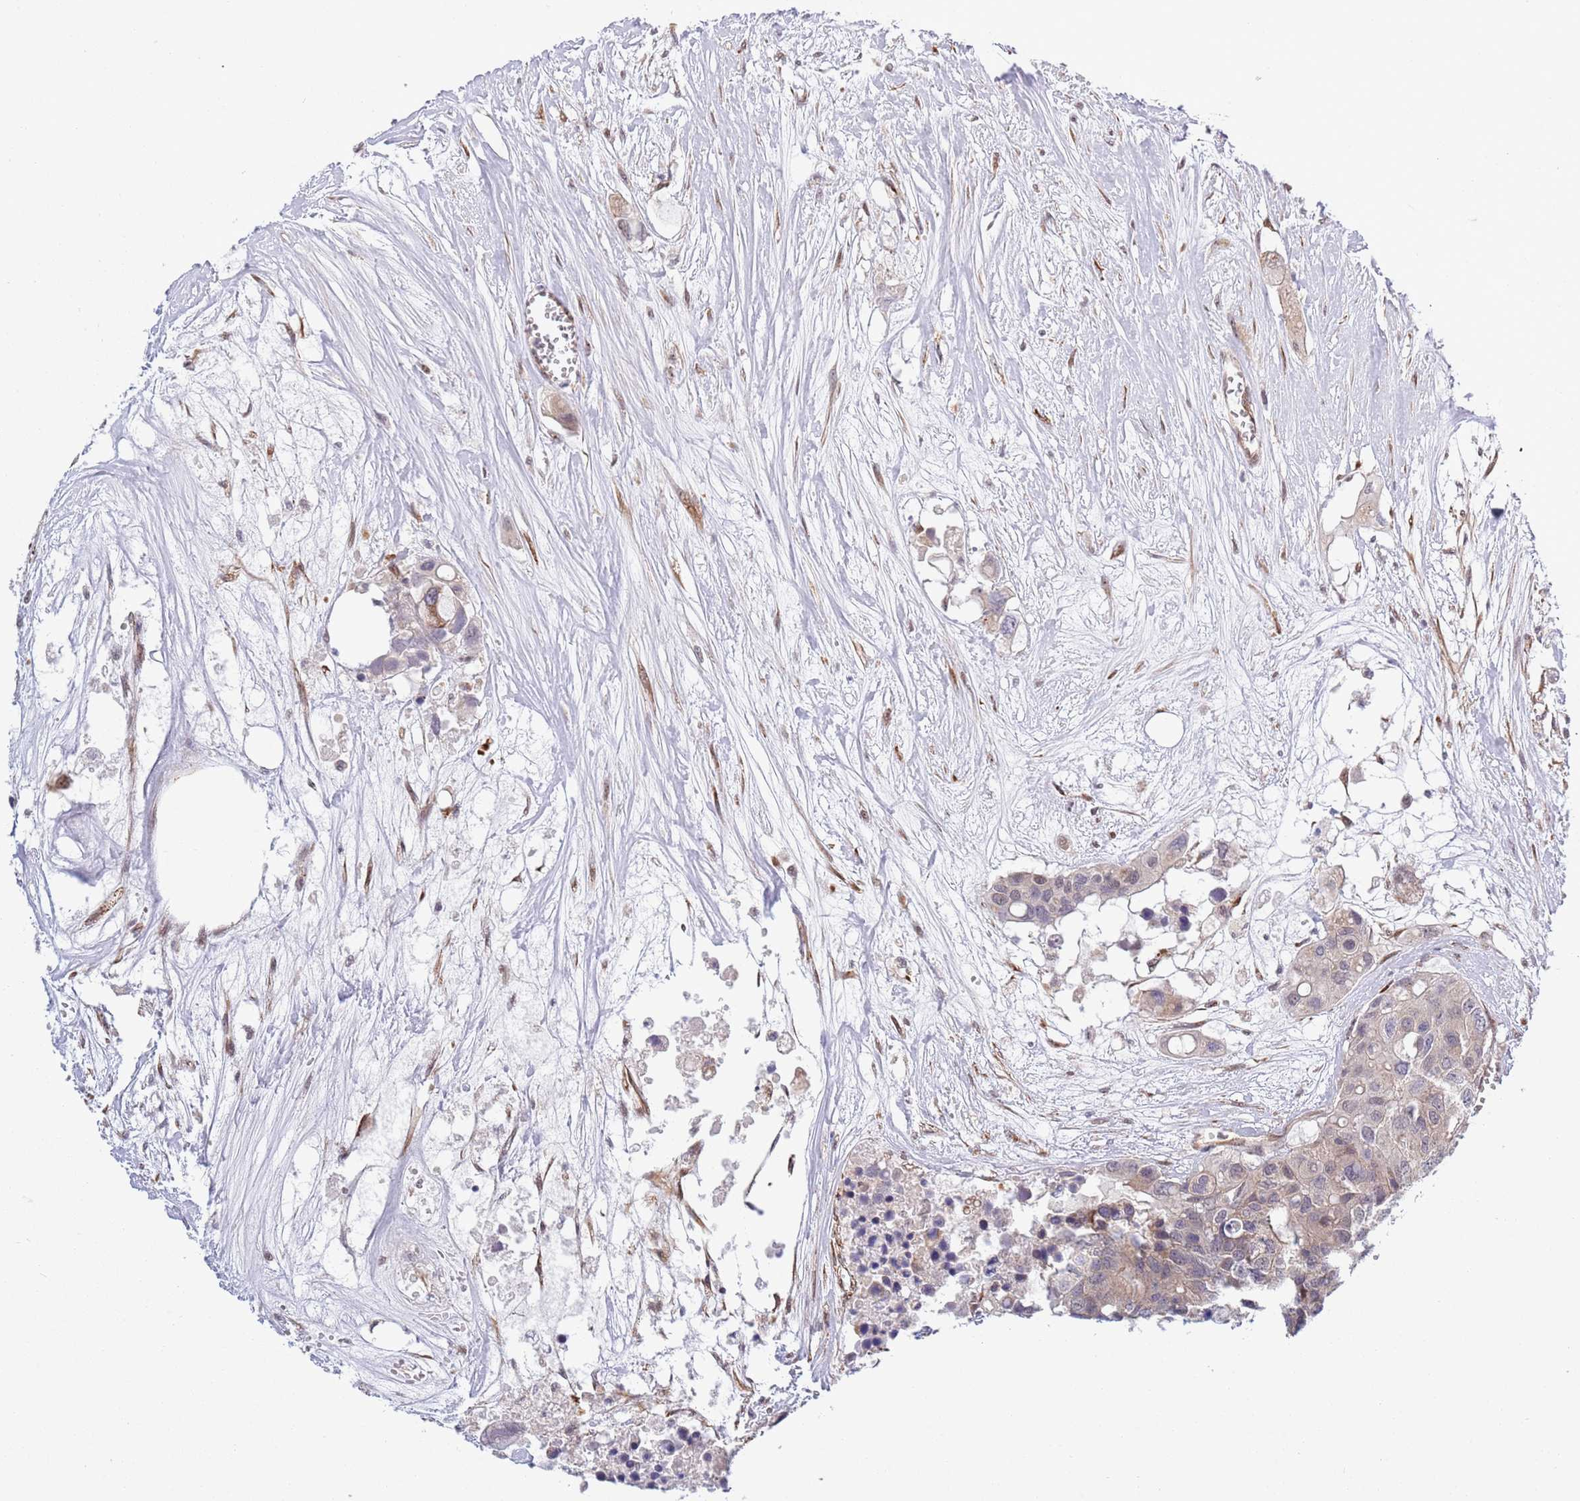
{"staining": {"intensity": "weak", "quantity": "<25%", "location": "nuclear"}, "tissue": "colorectal cancer", "cell_type": "Tumor cells", "image_type": "cancer", "snomed": [{"axis": "morphology", "description": "Adenocarcinoma, NOS"}, {"axis": "topography", "description": "Colon"}], "caption": "Human adenocarcinoma (colorectal) stained for a protein using immunohistochemistry (IHC) exhibits no expression in tumor cells.", "gene": "TBX10", "patient": {"sex": "male", "age": 77}}